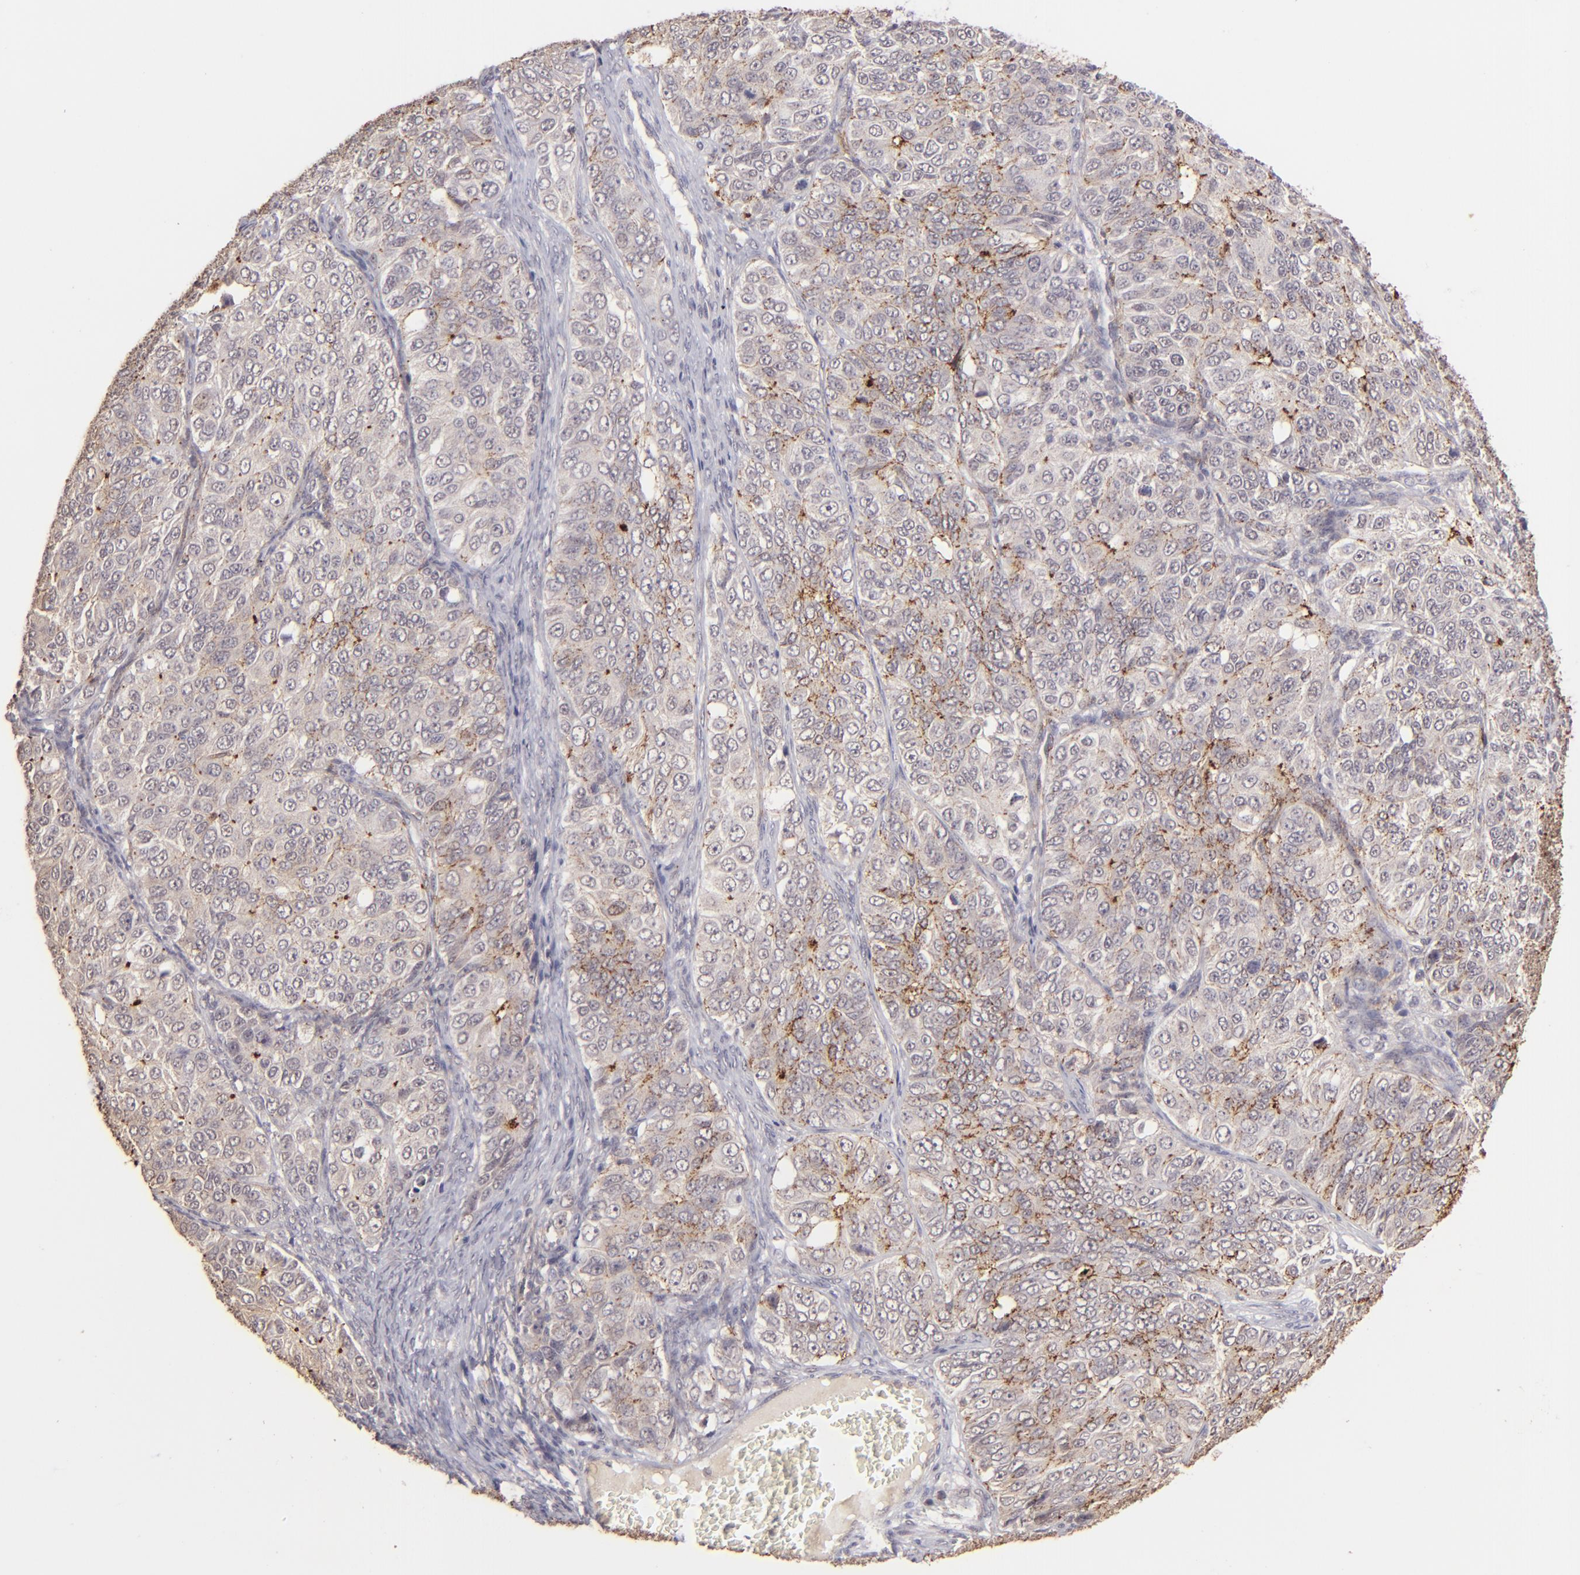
{"staining": {"intensity": "weak", "quantity": ">75%", "location": "cytoplasmic/membranous"}, "tissue": "ovarian cancer", "cell_type": "Tumor cells", "image_type": "cancer", "snomed": [{"axis": "morphology", "description": "Carcinoma, endometroid"}, {"axis": "topography", "description": "Ovary"}], "caption": "IHC image of ovarian cancer stained for a protein (brown), which demonstrates low levels of weak cytoplasmic/membranous staining in about >75% of tumor cells.", "gene": "CLDN1", "patient": {"sex": "female", "age": 51}}